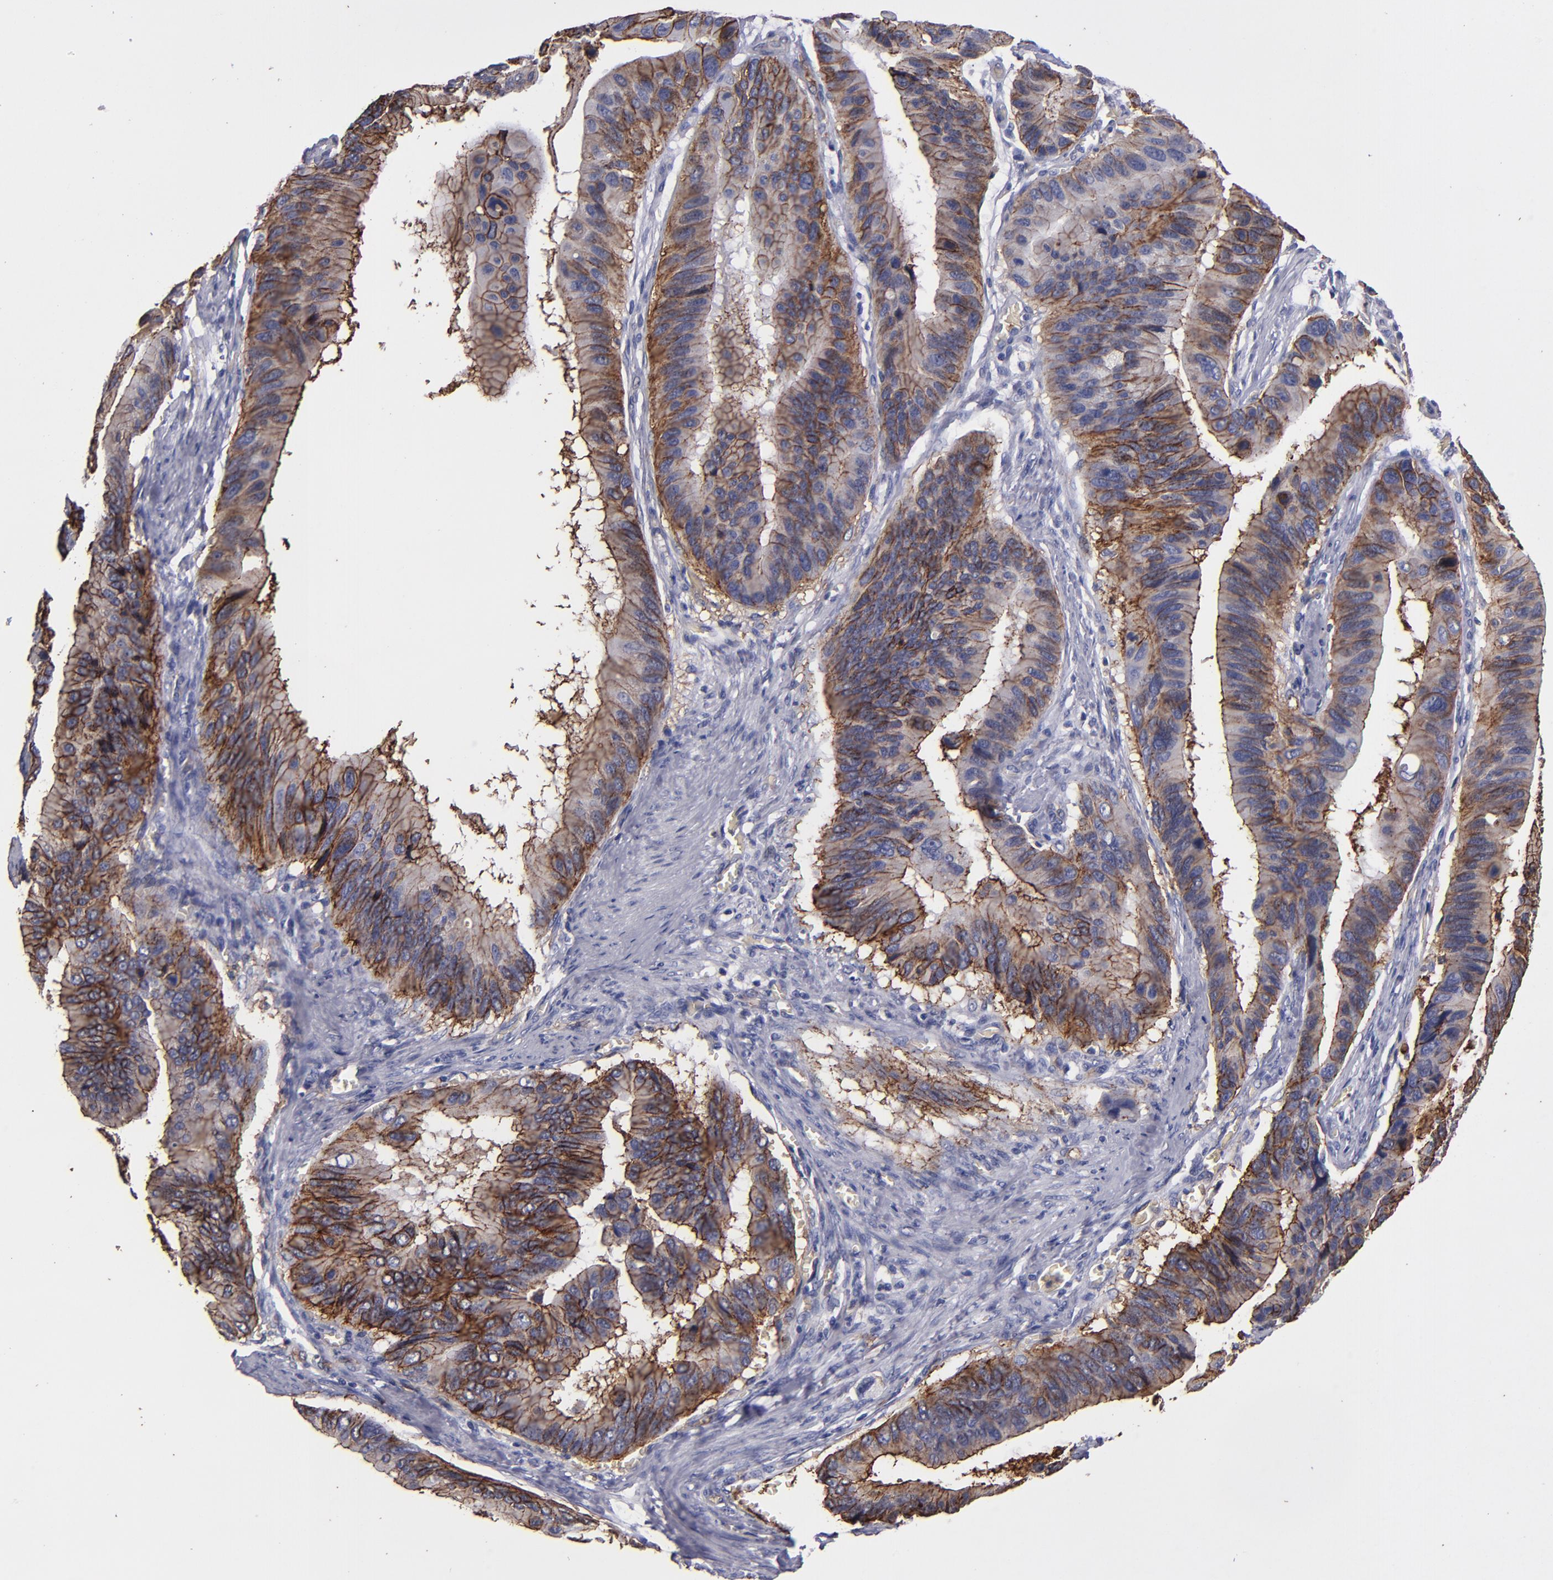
{"staining": {"intensity": "strong", "quantity": ">75%", "location": "cytoplasmic/membranous"}, "tissue": "stomach cancer", "cell_type": "Tumor cells", "image_type": "cancer", "snomed": [{"axis": "morphology", "description": "Adenocarcinoma, NOS"}, {"axis": "topography", "description": "Stomach, upper"}], "caption": "Human stomach adenocarcinoma stained with a brown dye displays strong cytoplasmic/membranous positive expression in about >75% of tumor cells.", "gene": "CLDN5", "patient": {"sex": "male", "age": 80}}